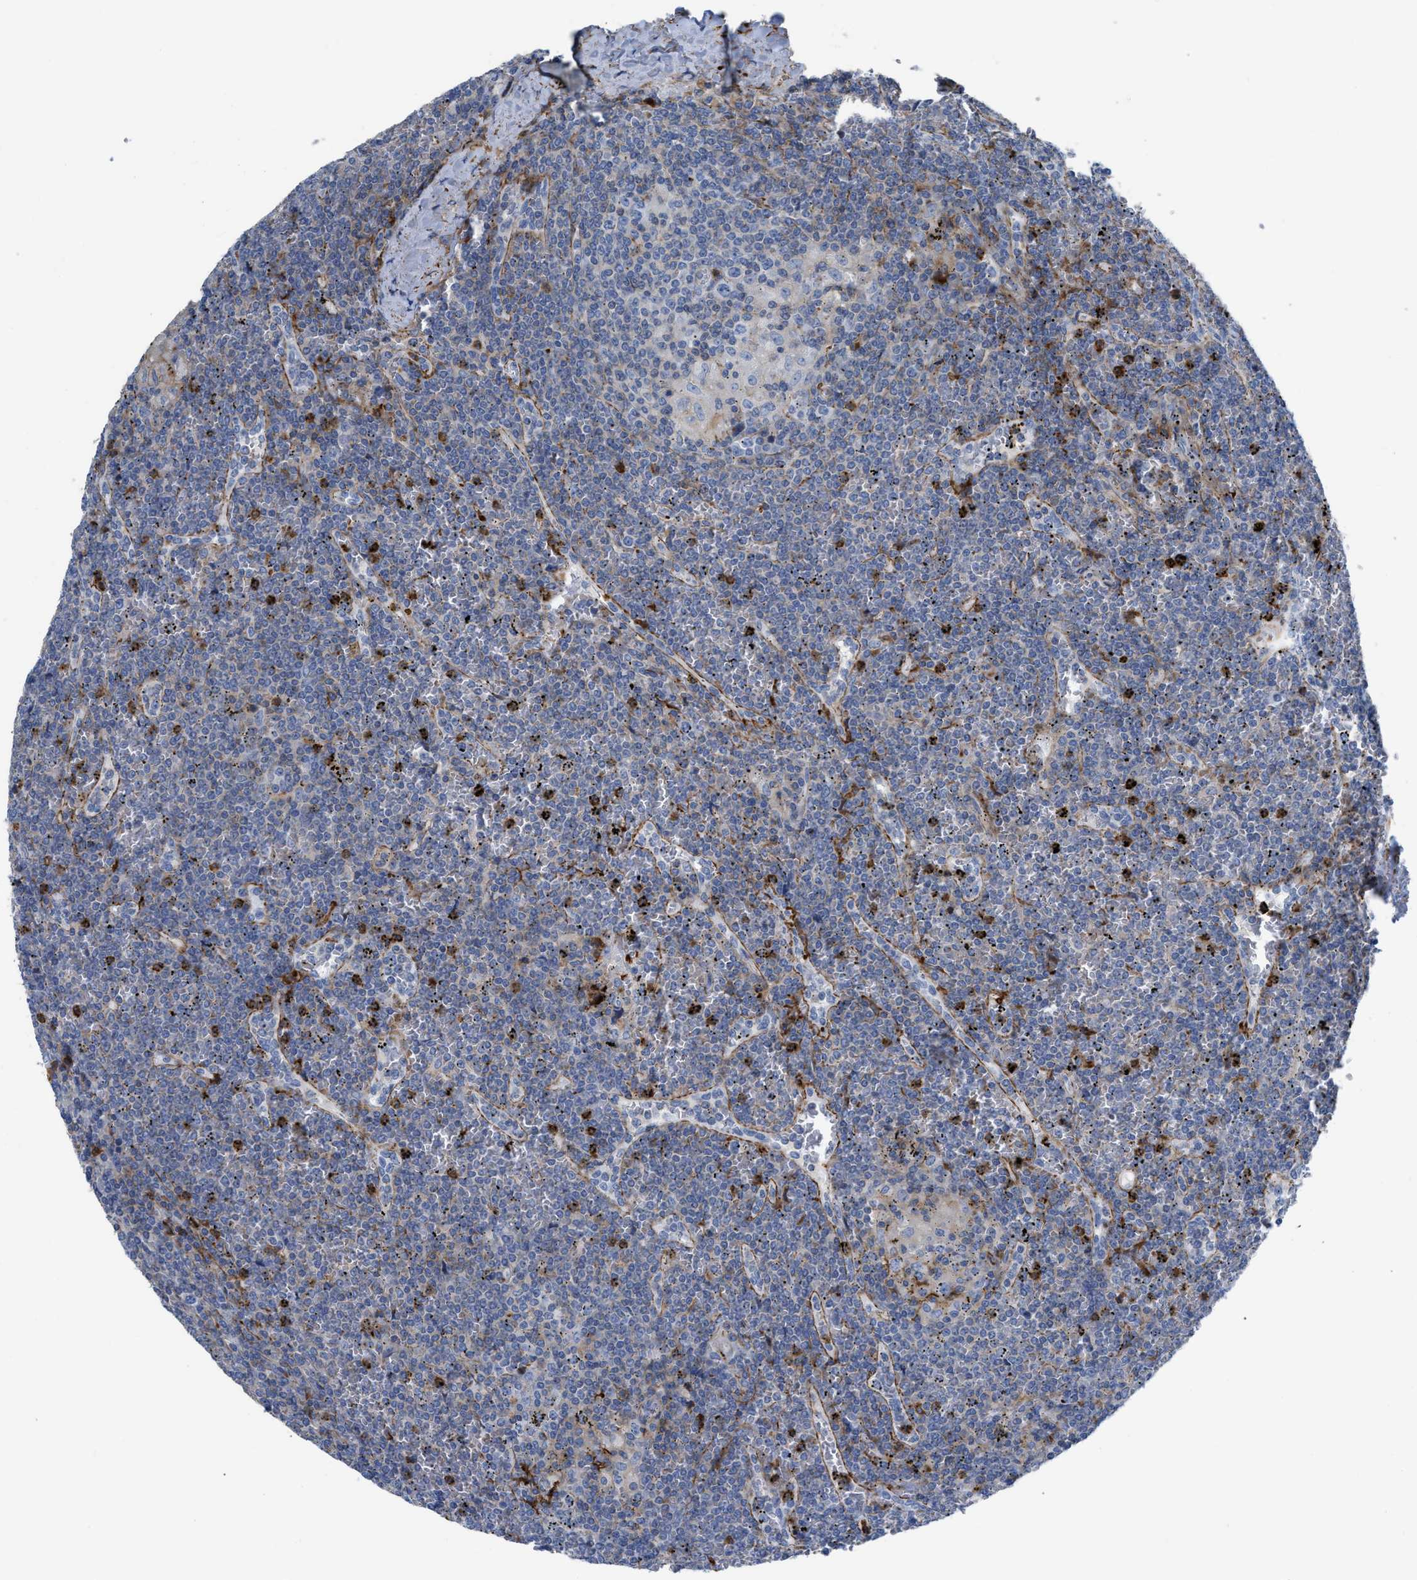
{"staining": {"intensity": "strong", "quantity": "25%-75%", "location": "cytoplasmic/membranous"}, "tissue": "lymphoma", "cell_type": "Tumor cells", "image_type": "cancer", "snomed": [{"axis": "morphology", "description": "Malignant lymphoma, non-Hodgkin's type, Low grade"}, {"axis": "topography", "description": "Spleen"}], "caption": "Immunohistochemical staining of lymphoma displays strong cytoplasmic/membranous protein expression in about 25%-75% of tumor cells.", "gene": "PRMT2", "patient": {"sex": "female", "age": 19}}